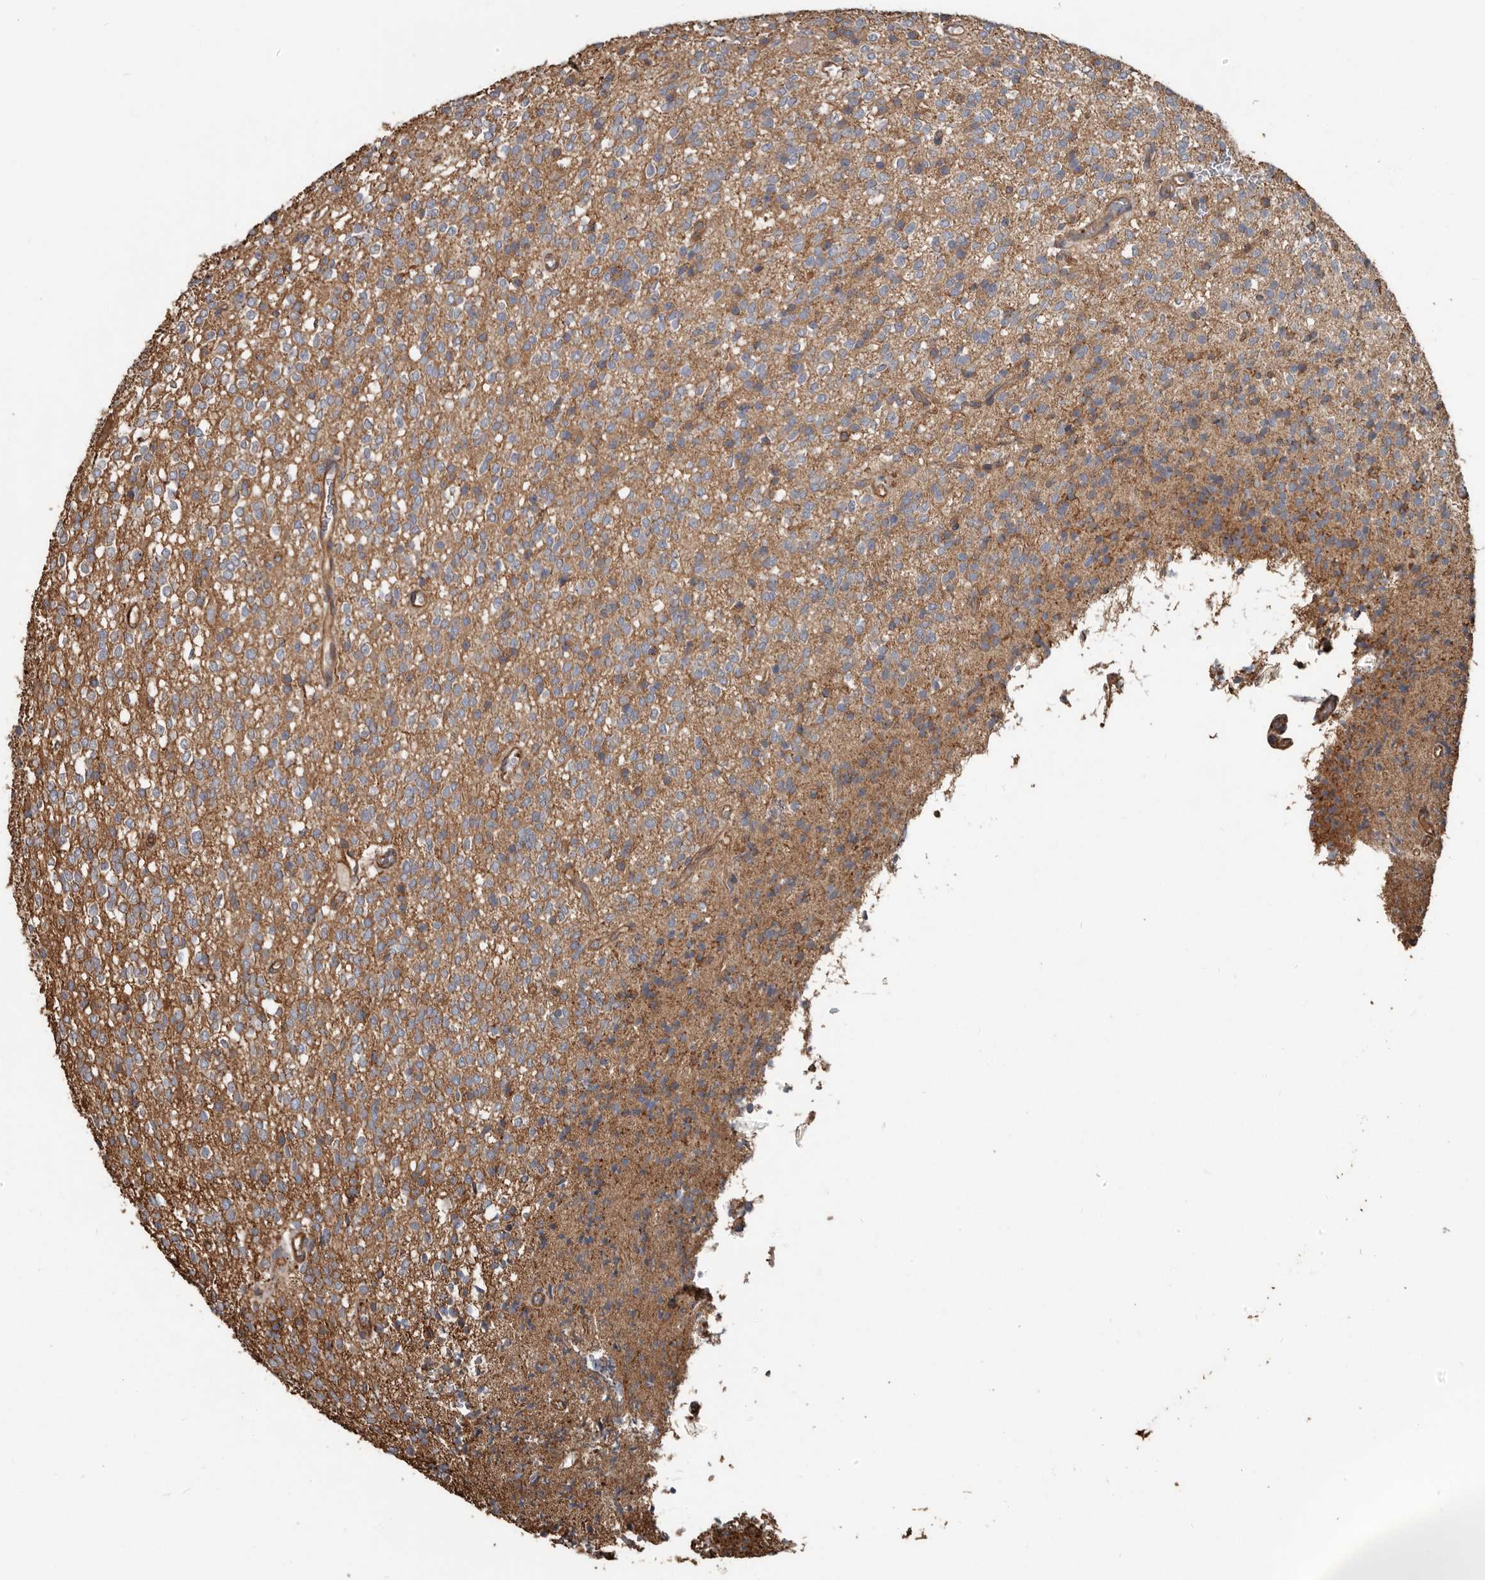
{"staining": {"intensity": "moderate", "quantity": ">75%", "location": "cytoplasmic/membranous"}, "tissue": "glioma", "cell_type": "Tumor cells", "image_type": "cancer", "snomed": [{"axis": "morphology", "description": "Glioma, malignant, High grade"}, {"axis": "topography", "description": "Brain"}], "caption": "Immunohistochemistry micrograph of neoplastic tissue: human glioma stained using immunohistochemistry shows medium levels of moderate protein expression localized specifically in the cytoplasmic/membranous of tumor cells, appearing as a cytoplasmic/membranous brown color.", "gene": "DENND6B", "patient": {"sex": "male", "age": 34}}